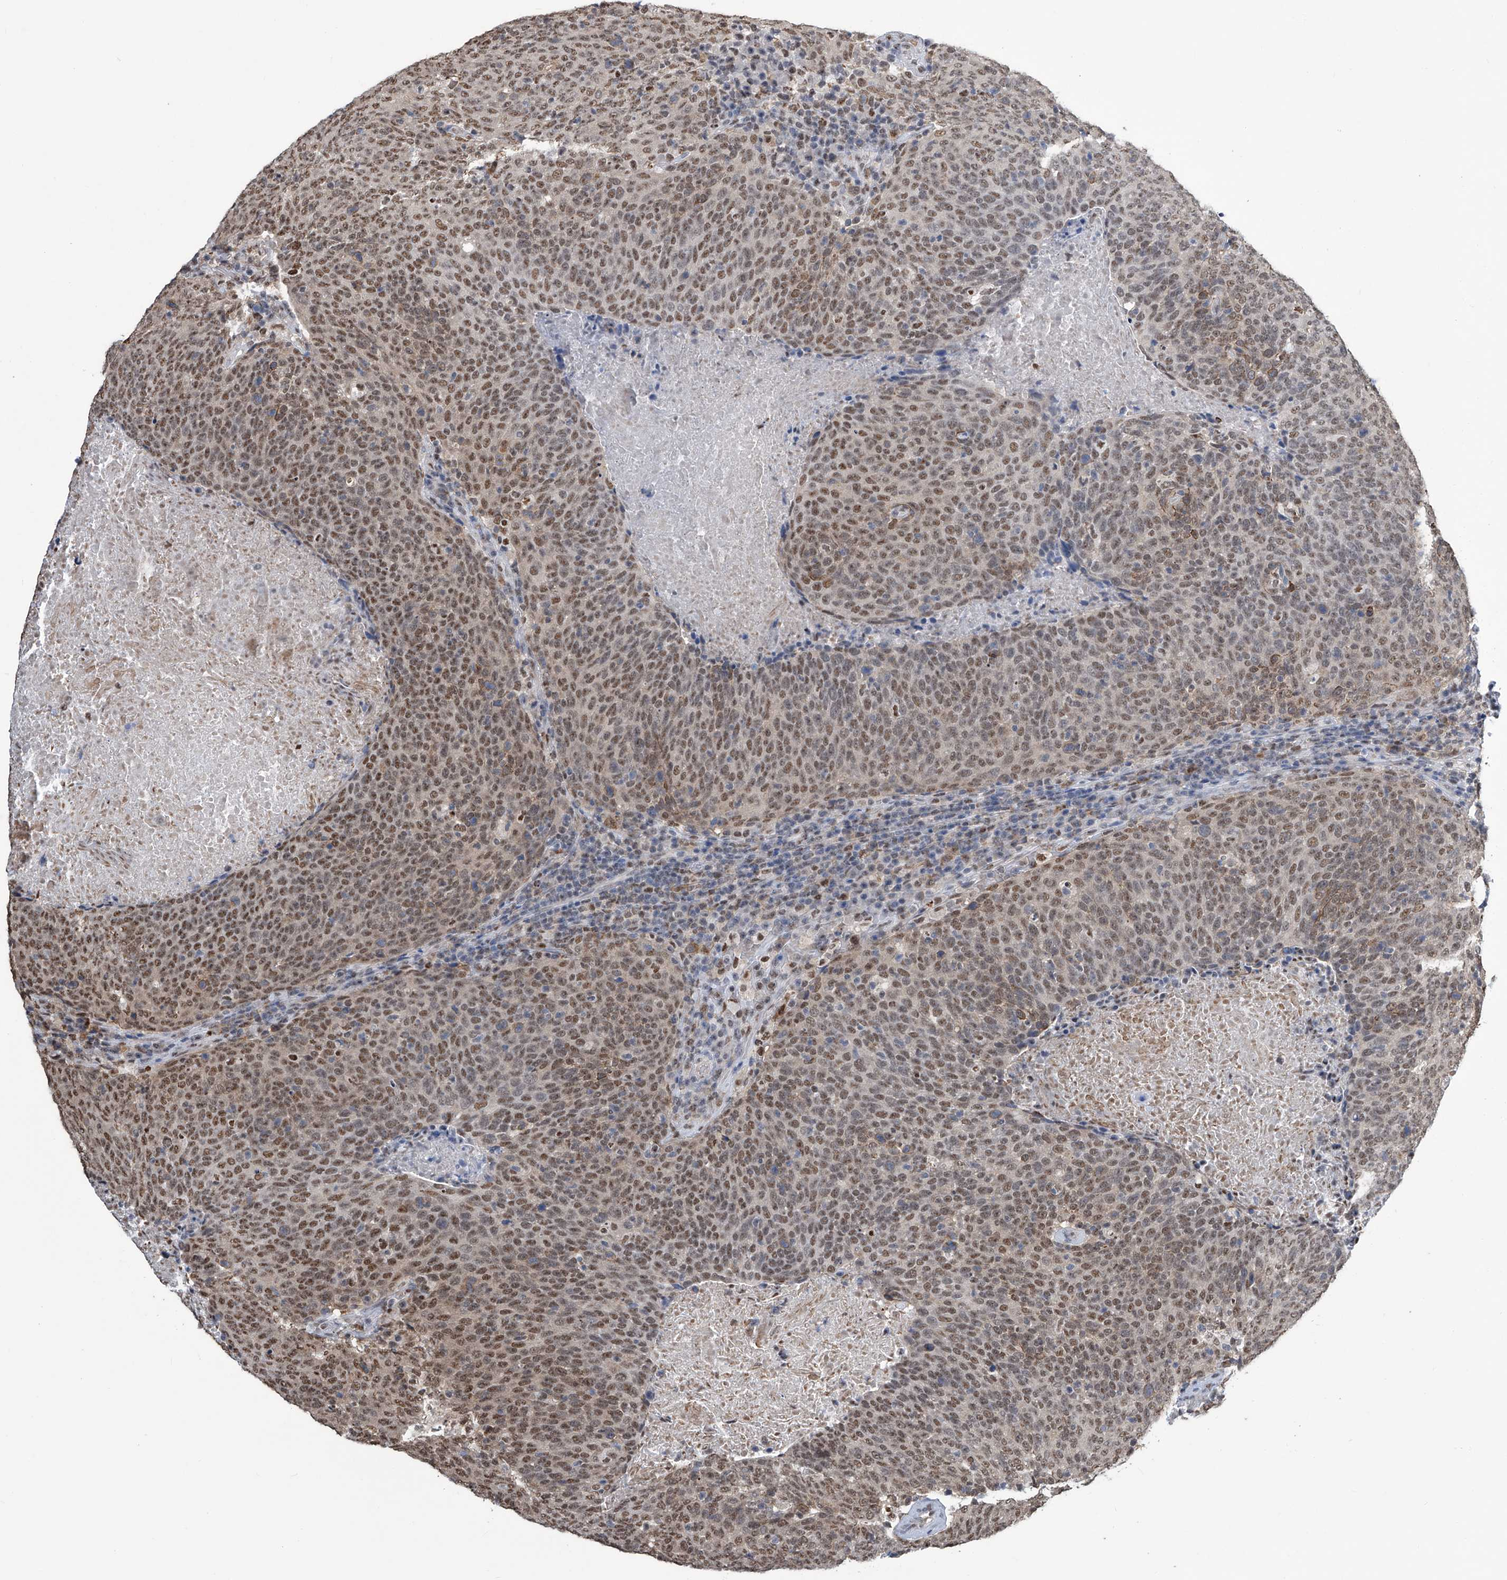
{"staining": {"intensity": "moderate", "quantity": ">75%", "location": "nuclear"}, "tissue": "head and neck cancer", "cell_type": "Tumor cells", "image_type": "cancer", "snomed": [{"axis": "morphology", "description": "Squamous cell carcinoma, NOS"}, {"axis": "morphology", "description": "Squamous cell carcinoma, metastatic, NOS"}, {"axis": "topography", "description": "Lymph node"}, {"axis": "topography", "description": "Head-Neck"}], "caption": "There is medium levels of moderate nuclear staining in tumor cells of metastatic squamous cell carcinoma (head and neck), as demonstrated by immunohistochemical staining (brown color).", "gene": "SREBF2", "patient": {"sex": "male", "age": 62}}